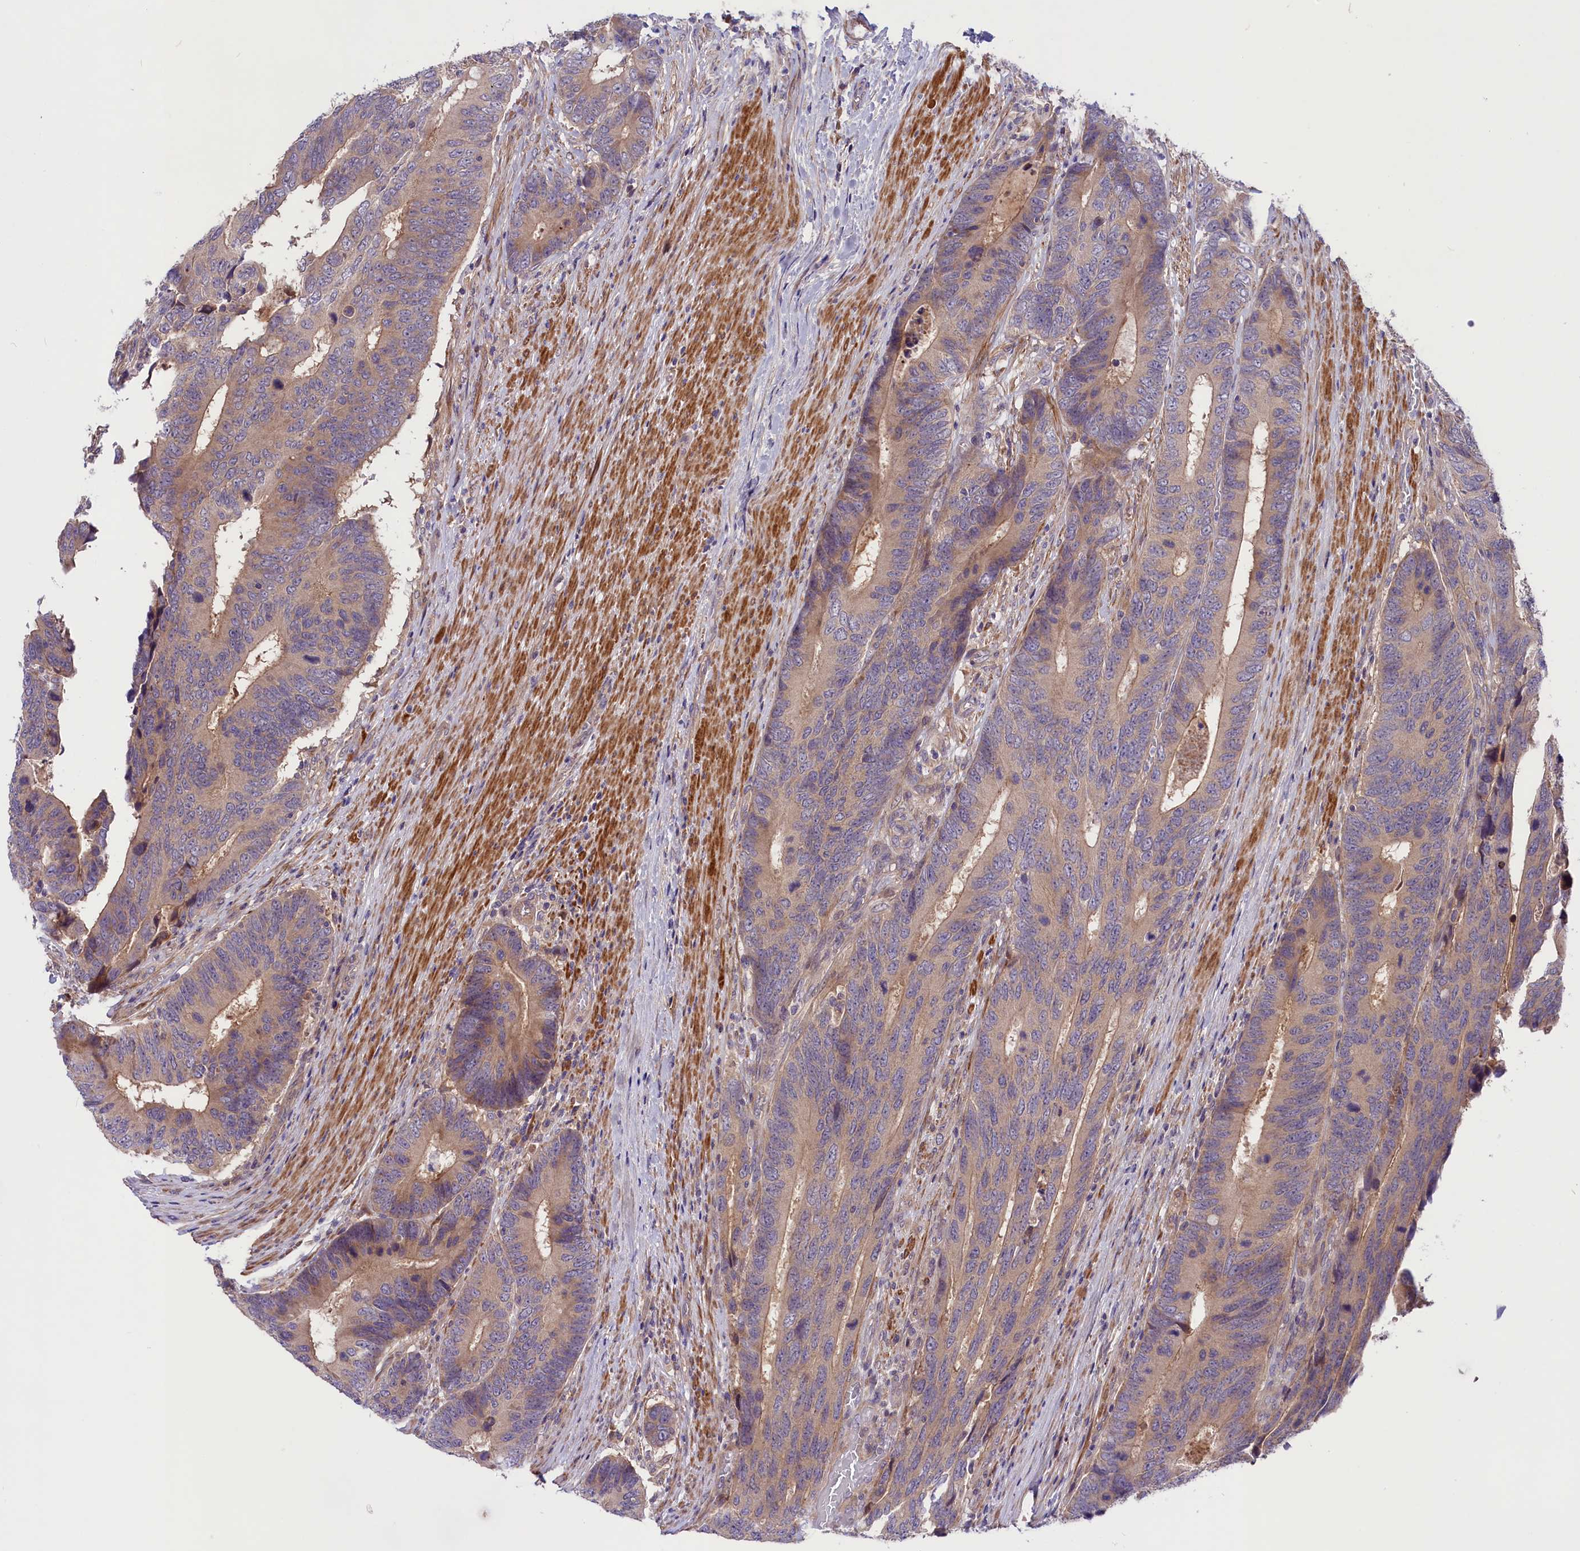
{"staining": {"intensity": "weak", "quantity": "<25%", "location": "cytoplasmic/membranous"}, "tissue": "colorectal cancer", "cell_type": "Tumor cells", "image_type": "cancer", "snomed": [{"axis": "morphology", "description": "Adenocarcinoma, NOS"}, {"axis": "topography", "description": "Colon"}], "caption": "Adenocarcinoma (colorectal) was stained to show a protein in brown. There is no significant staining in tumor cells. (Brightfield microscopy of DAB IHC at high magnification).", "gene": "COG8", "patient": {"sex": "male", "age": 87}}